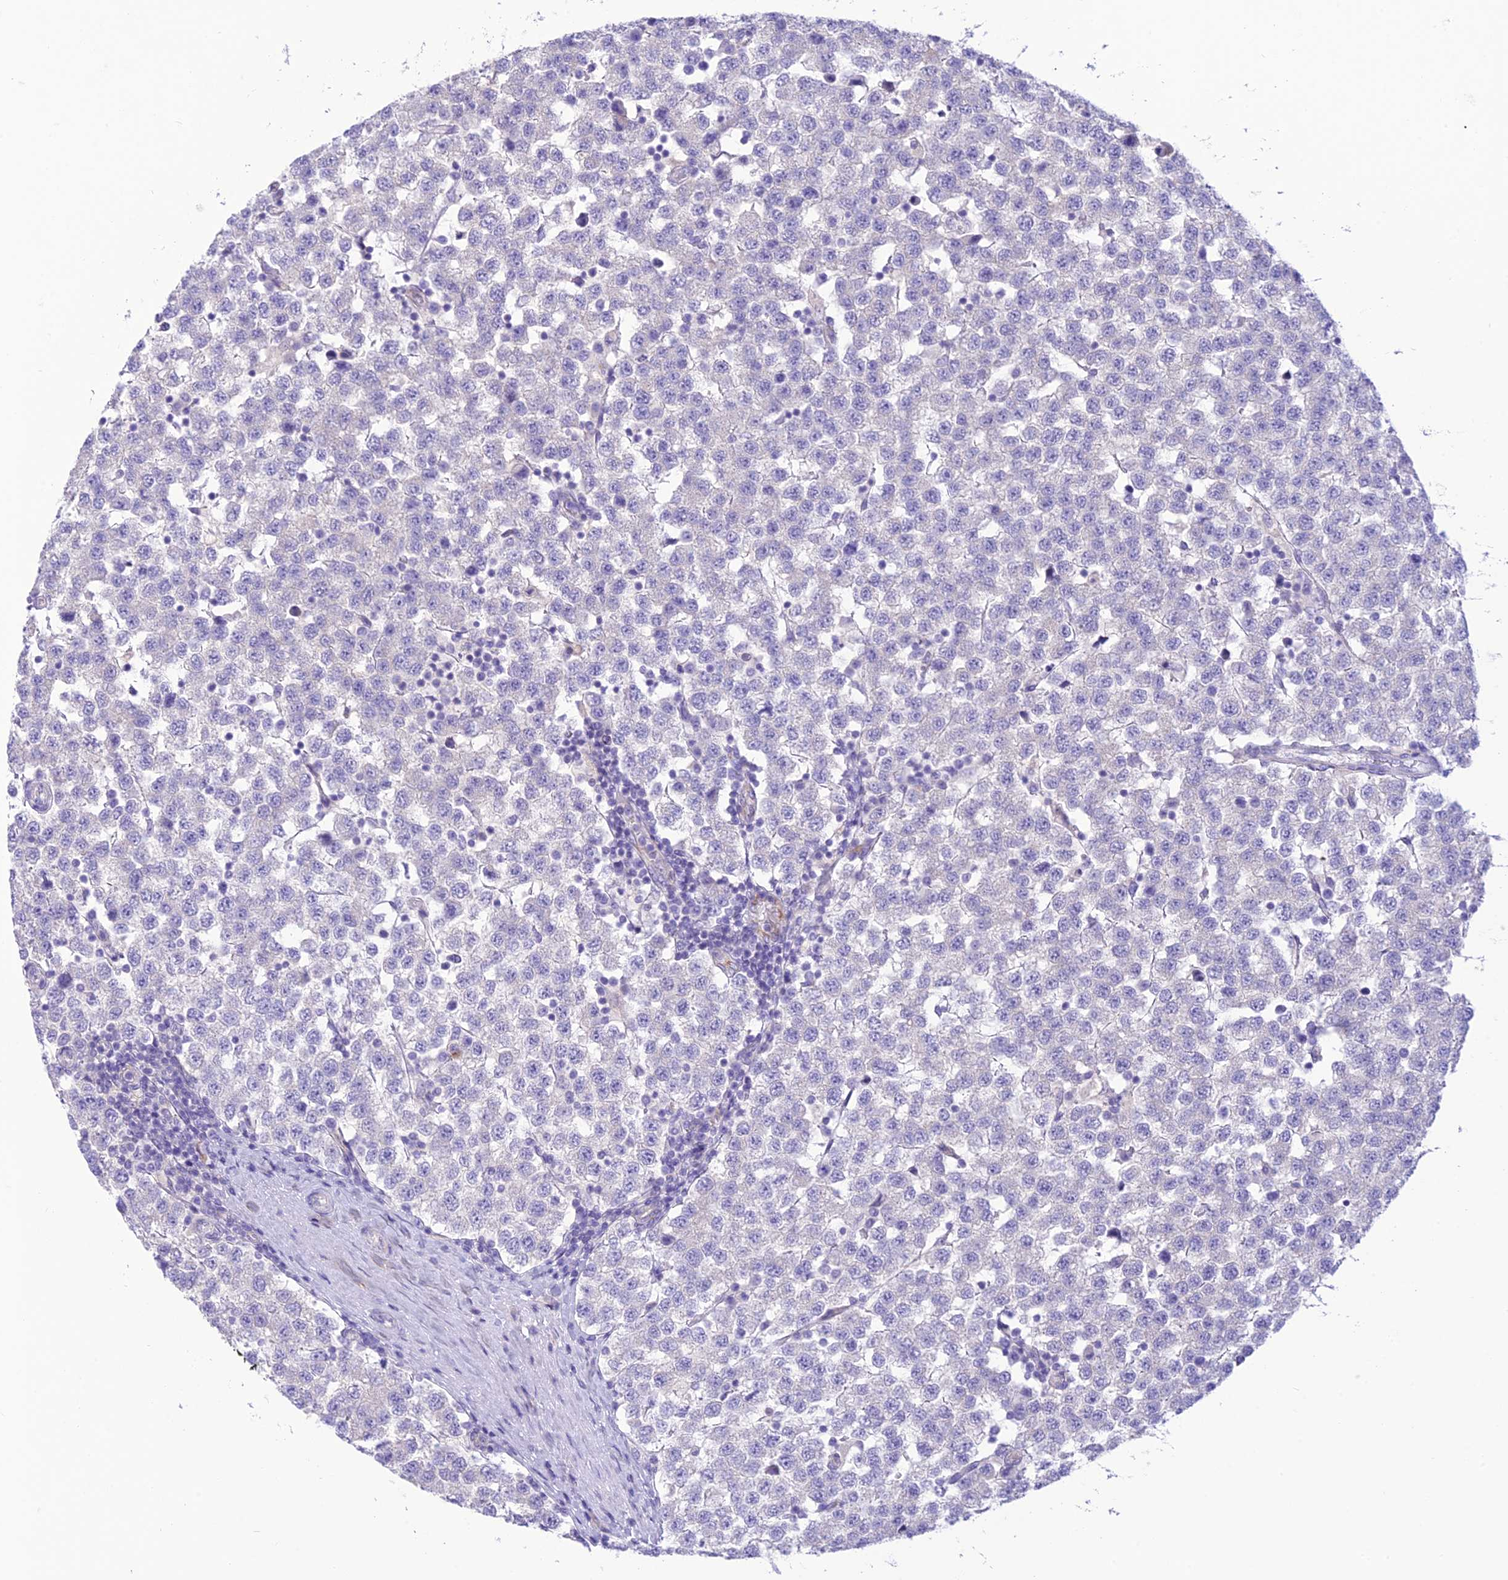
{"staining": {"intensity": "negative", "quantity": "none", "location": "none"}, "tissue": "testis cancer", "cell_type": "Tumor cells", "image_type": "cancer", "snomed": [{"axis": "morphology", "description": "Seminoma, NOS"}, {"axis": "topography", "description": "Testis"}], "caption": "DAB immunohistochemical staining of testis cancer (seminoma) demonstrates no significant expression in tumor cells.", "gene": "DHDH", "patient": {"sex": "male", "age": 34}}